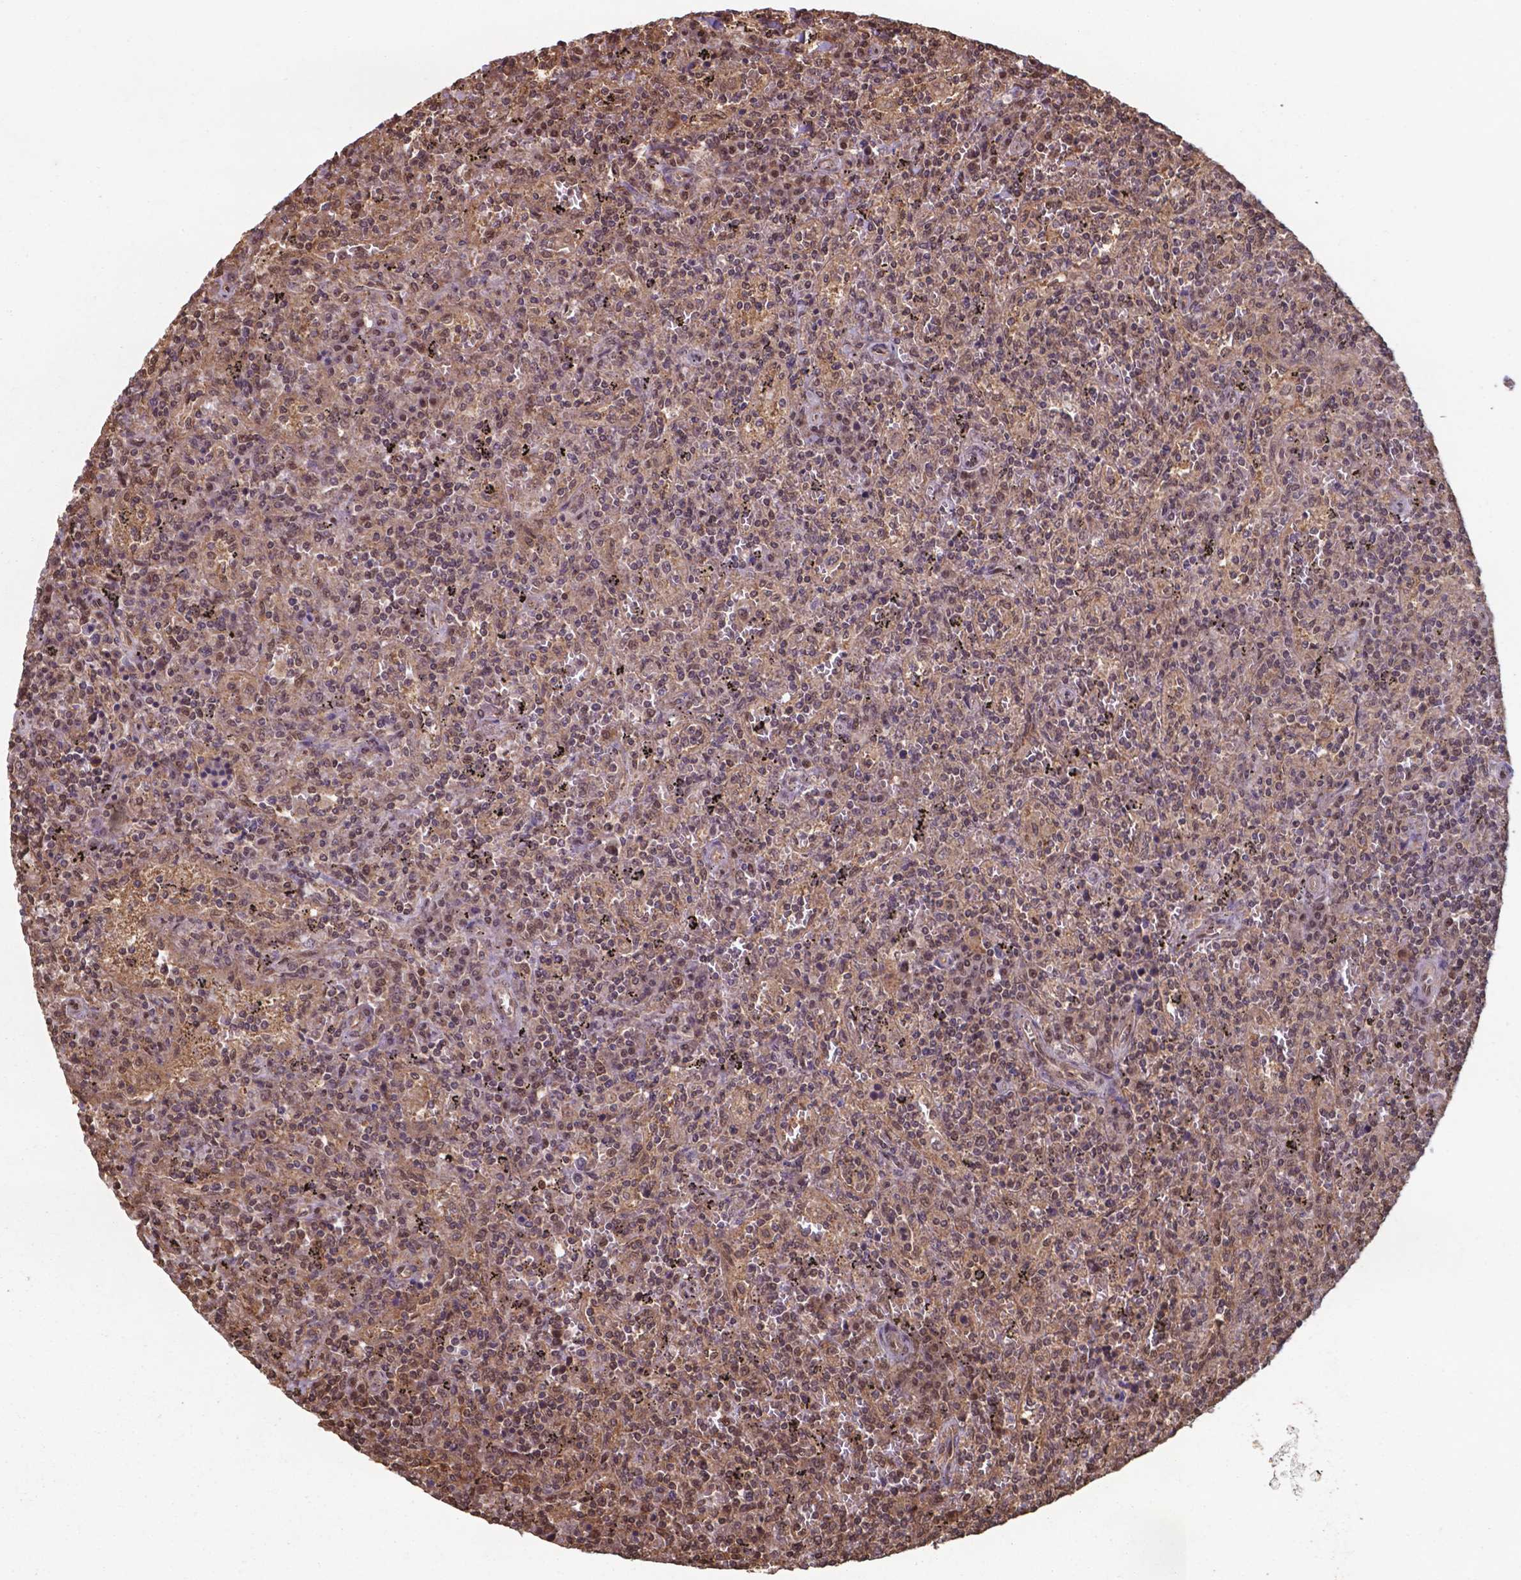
{"staining": {"intensity": "moderate", "quantity": ">75%", "location": "cytoplasmic/membranous,nuclear"}, "tissue": "lymphoma", "cell_type": "Tumor cells", "image_type": "cancer", "snomed": [{"axis": "morphology", "description": "Malignant lymphoma, non-Hodgkin's type, Low grade"}, {"axis": "topography", "description": "Spleen"}], "caption": "The micrograph demonstrates immunohistochemical staining of lymphoma. There is moderate cytoplasmic/membranous and nuclear staining is seen in approximately >75% of tumor cells.", "gene": "CHP2", "patient": {"sex": "male", "age": 62}}